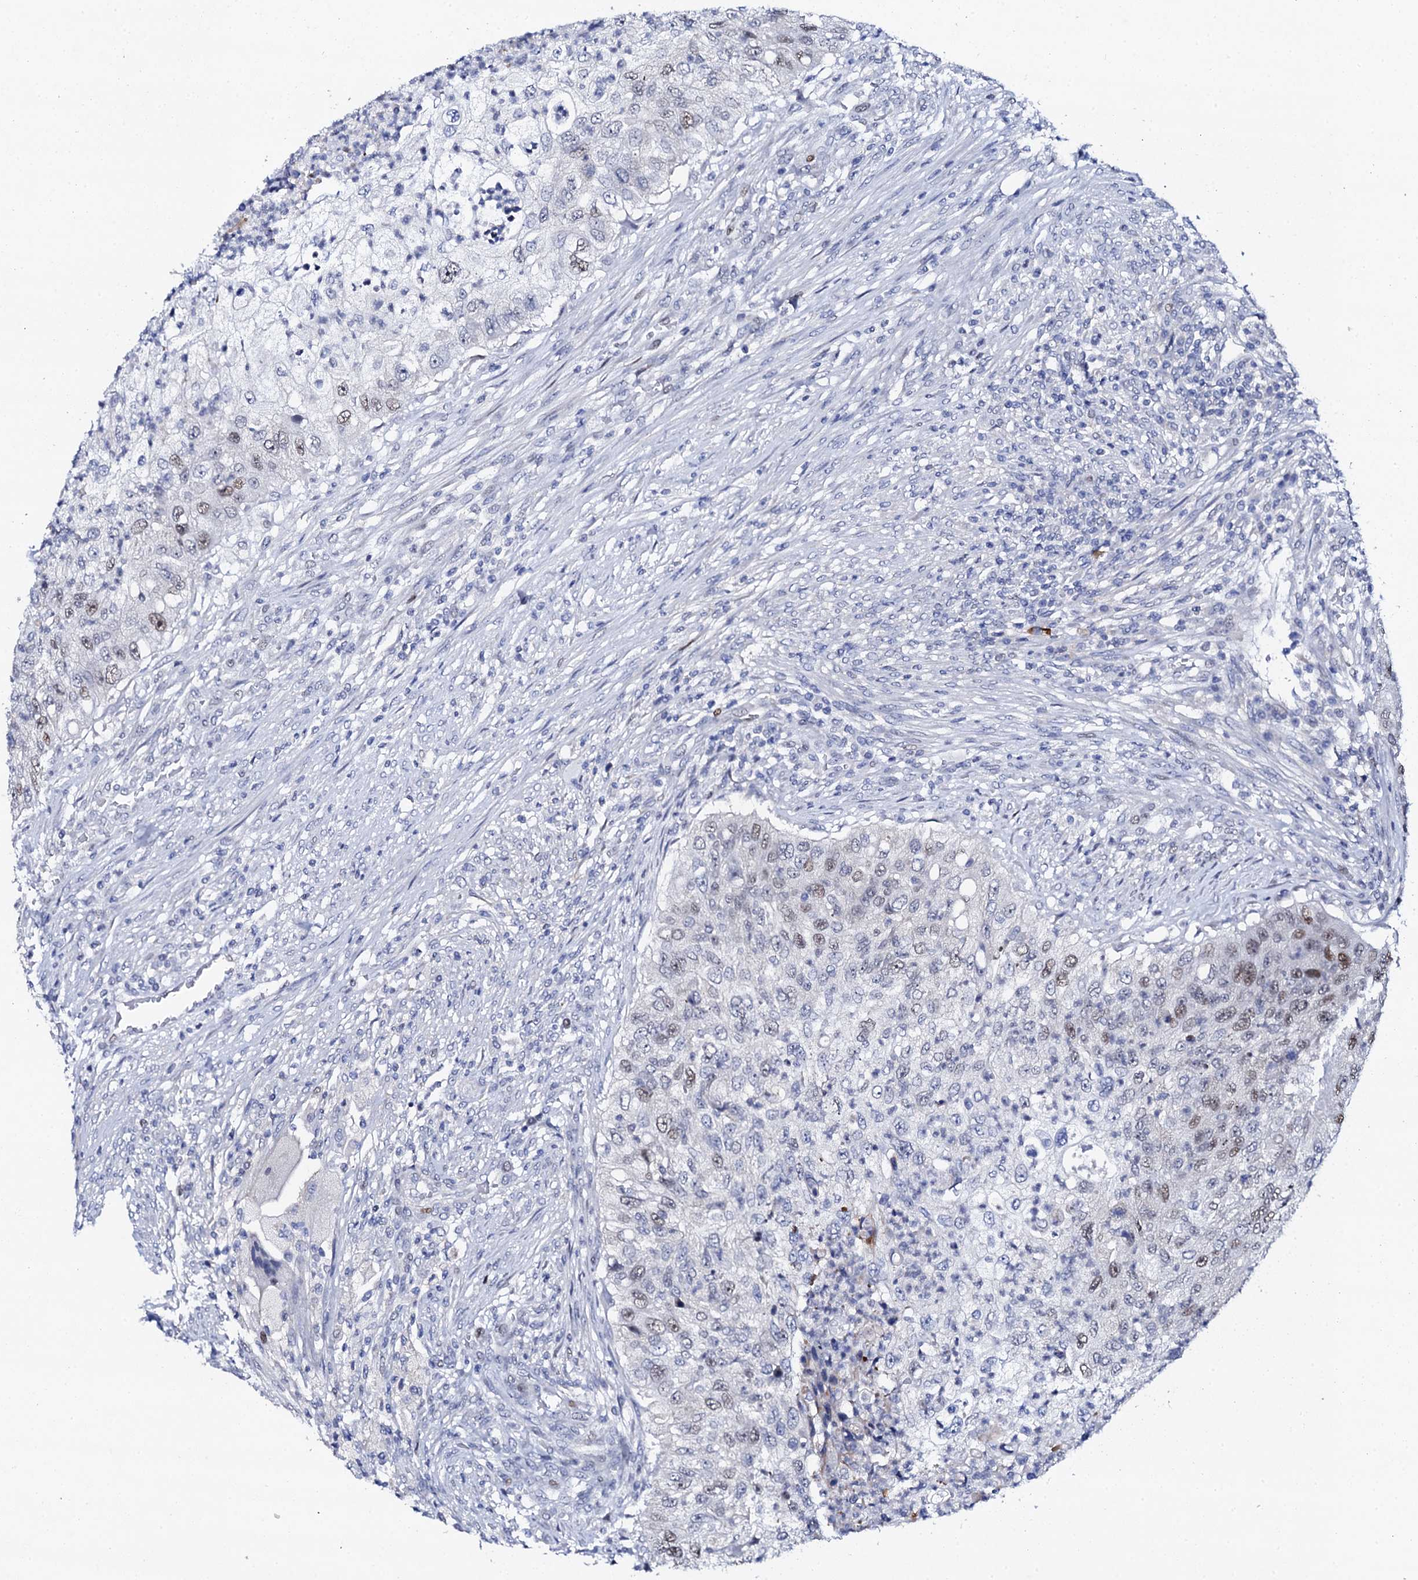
{"staining": {"intensity": "weak", "quantity": "25%-75%", "location": "nuclear"}, "tissue": "urothelial cancer", "cell_type": "Tumor cells", "image_type": "cancer", "snomed": [{"axis": "morphology", "description": "Urothelial carcinoma, High grade"}, {"axis": "topography", "description": "Urinary bladder"}], "caption": "A low amount of weak nuclear positivity is present in approximately 25%-75% of tumor cells in urothelial carcinoma (high-grade) tissue. The staining was performed using DAB (3,3'-diaminobenzidine), with brown indicating positive protein expression. Nuclei are stained blue with hematoxylin.", "gene": "NUDT13", "patient": {"sex": "female", "age": 60}}